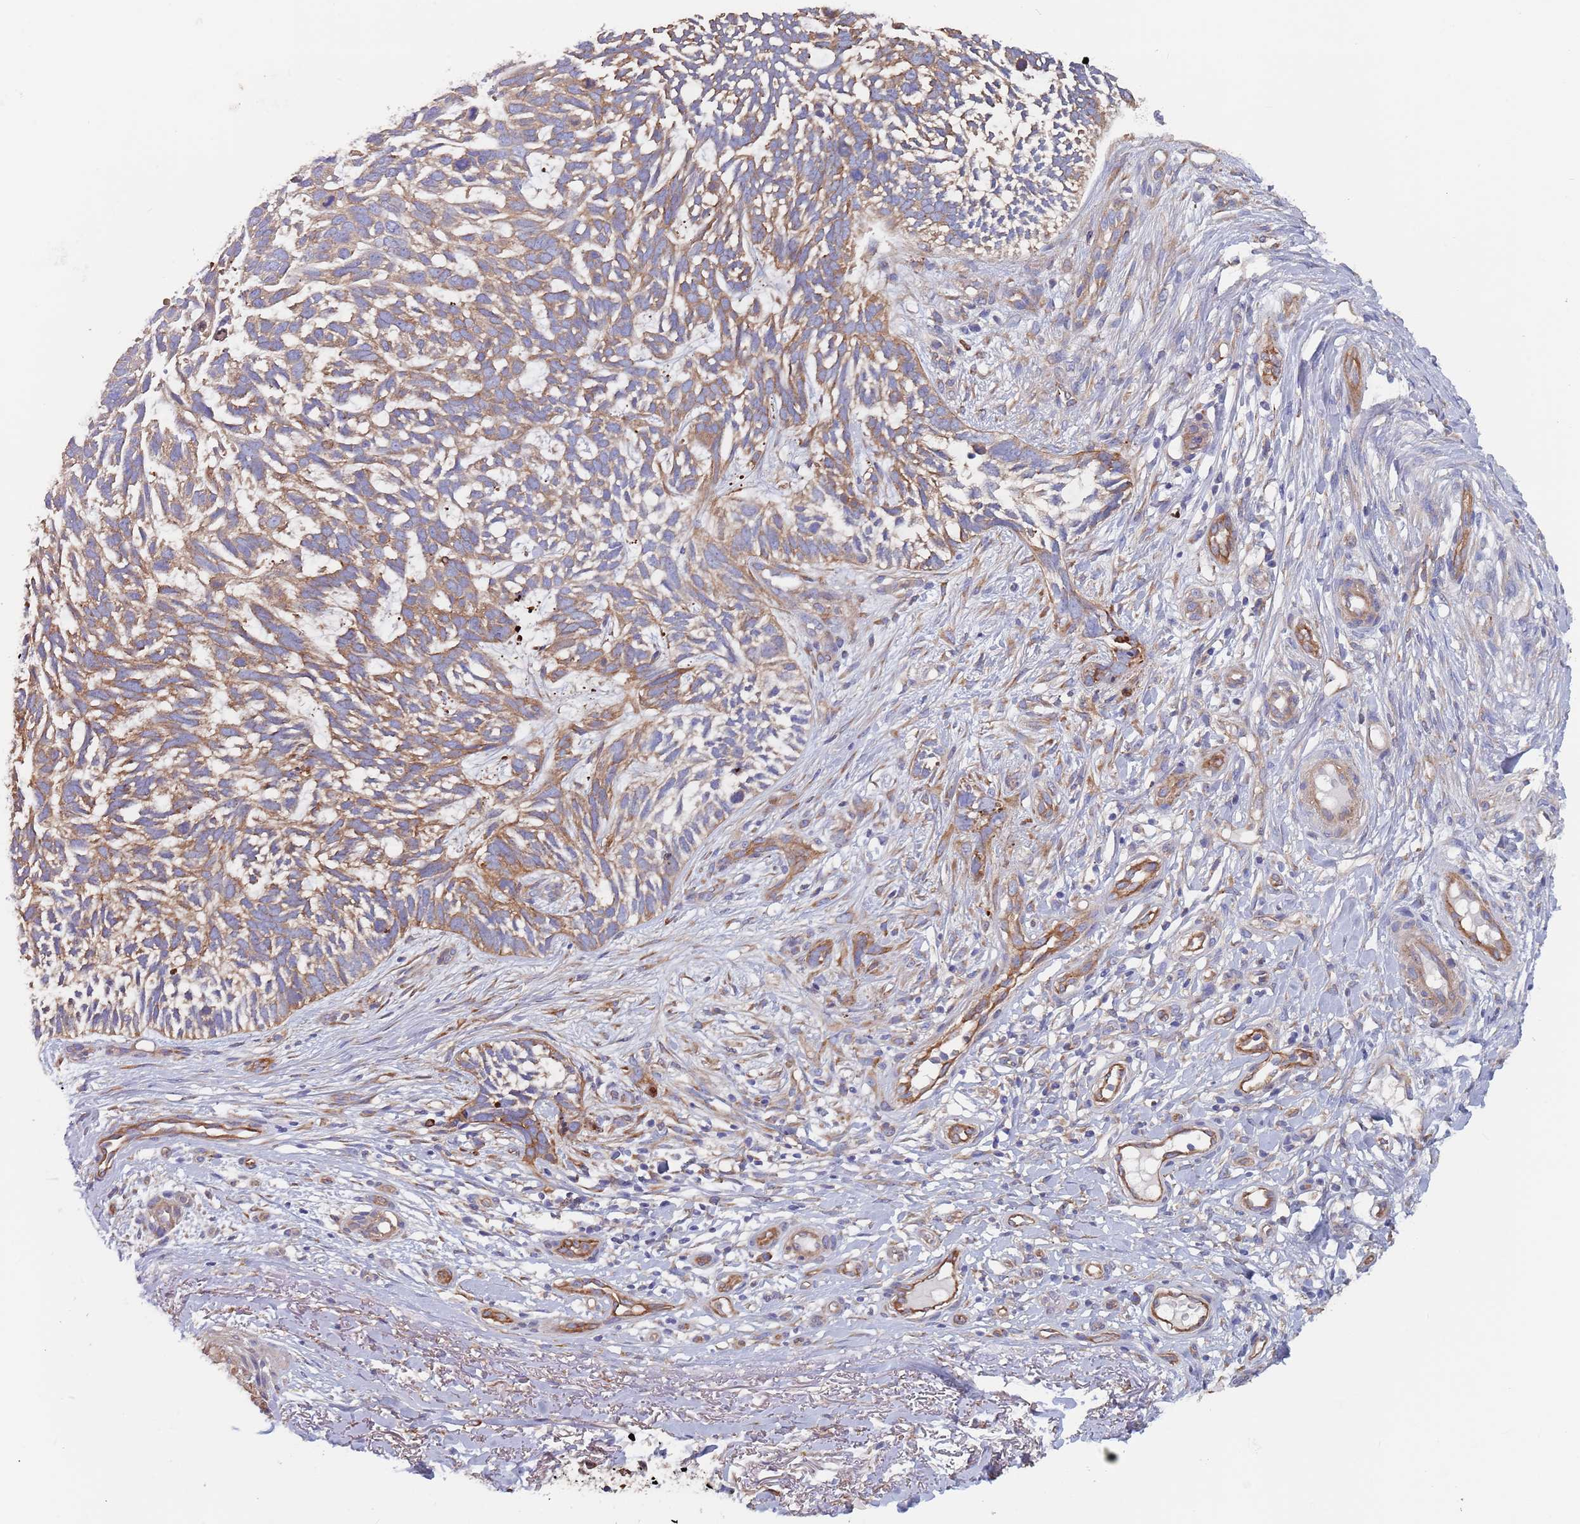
{"staining": {"intensity": "moderate", "quantity": "25%-75%", "location": "cytoplasmic/membranous"}, "tissue": "skin cancer", "cell_type": "Tumor cells", "image_type": "cancer", "snomed": [{"axis": "morphology", "description": "Basal cell carcinoma"}, {"axis": "topography", "description": "Skin"}], "caption": "Protein expression analysis of human basal cell carcinoma (skin) reveals moderate cytoplasmic/membranous expression in about 25%-75% of tumor cells. (Stains: DAB (3,3'-diaminobenzidine) in brown, nuclei in blue, Microscopy: brightfield microscopy at high magnification).", "gene": "DCUN1D3", "patient": {"sex": "male", "age": 88}}